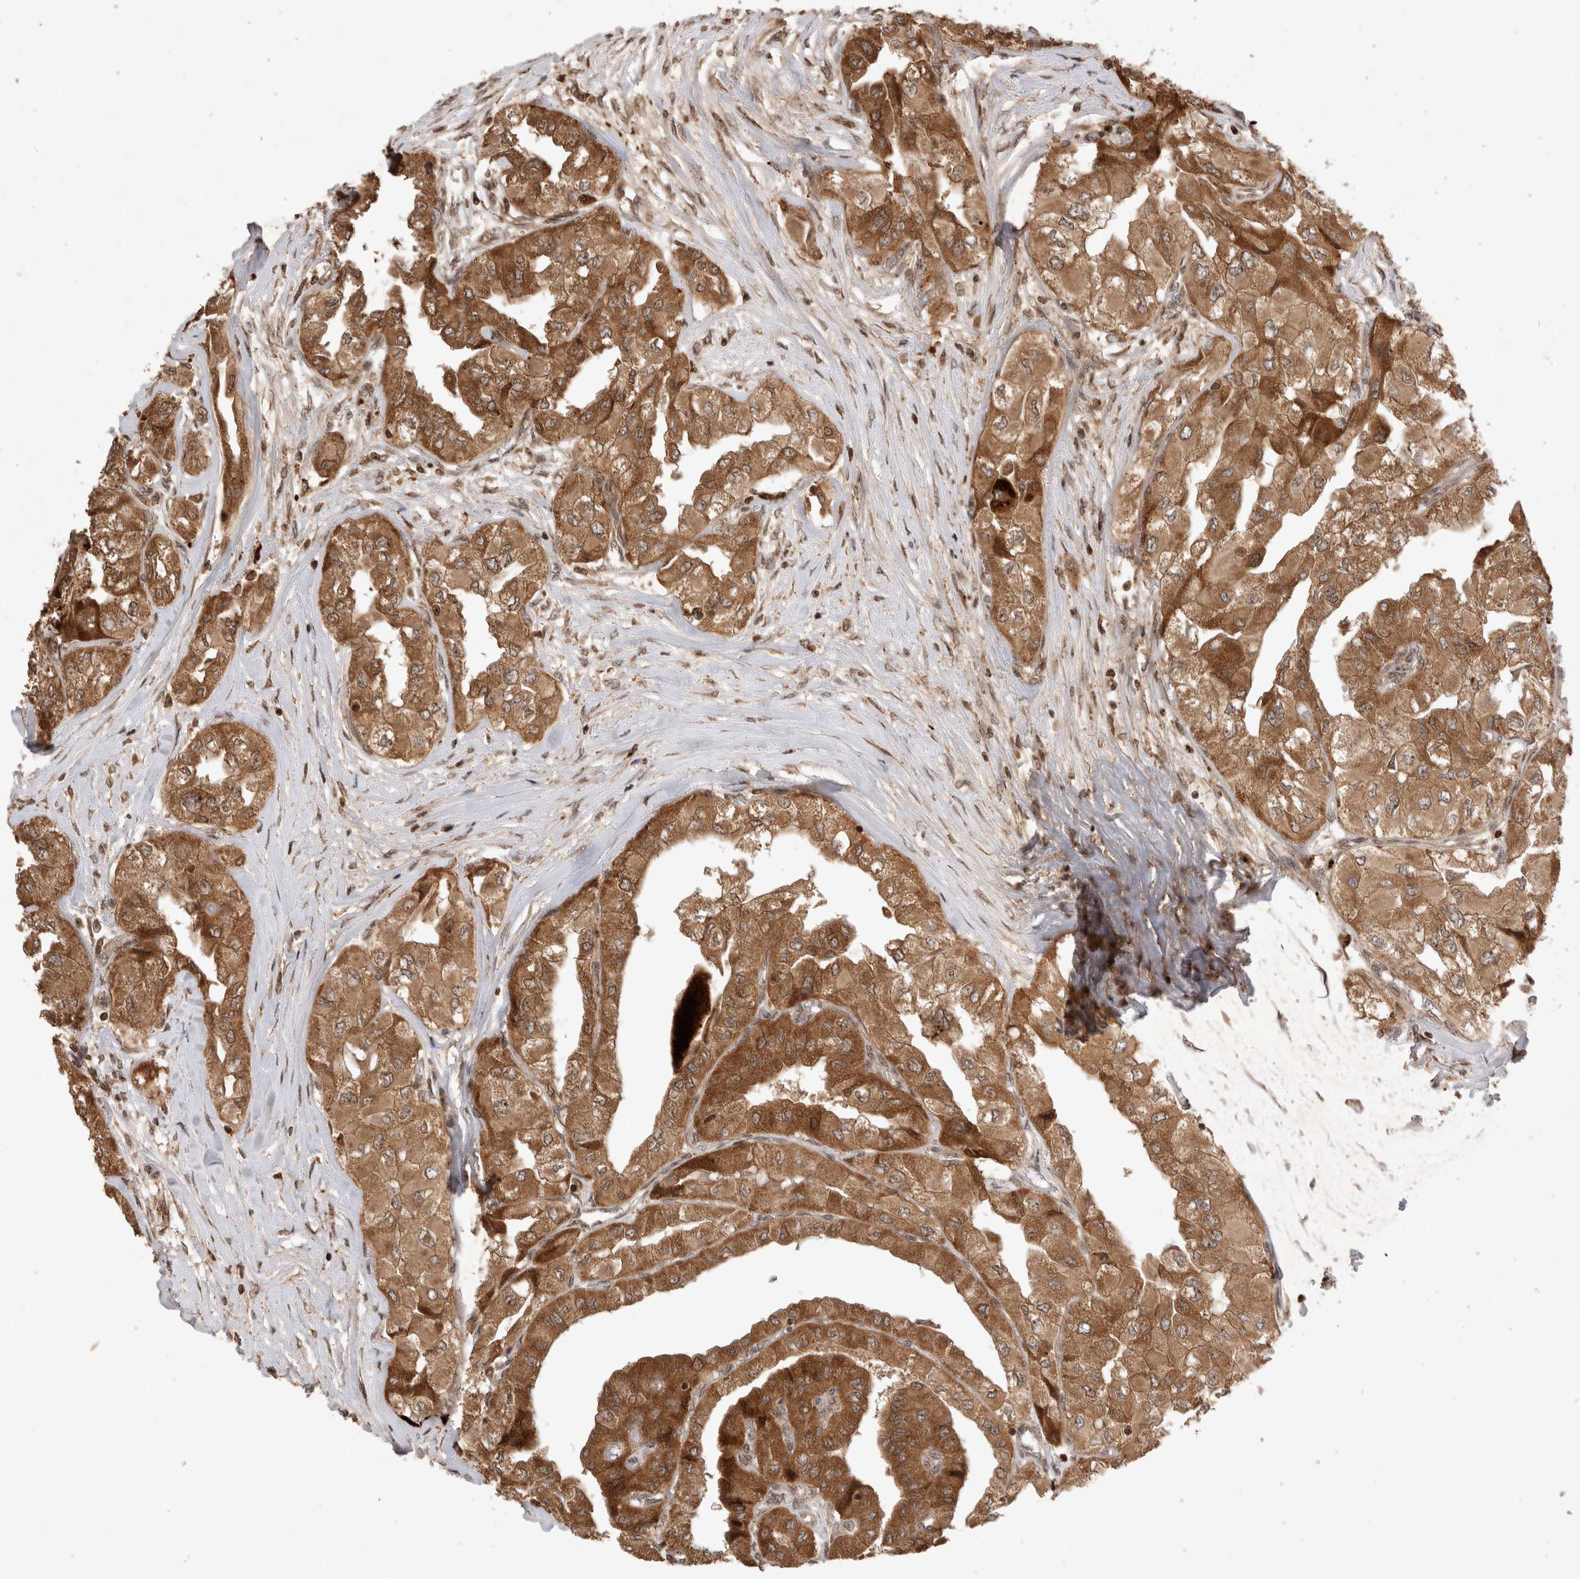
{"staining": {"intensity": "moderate", "quantity": ">75%", "location": "cytoplasmic/membranous"}, "tissue": "thyroid cancer", "cell_type": "Tumor cells", "image_type": "cancer", "snomed": [{"axis": "morphology", "description": "Papillary adenocarcinoma, NOS"}, {"axis": "topography", "description": "Thyroid gland"}], "caption": "IHC of thyroid cancer shows medium levels of moderate cytoplasmic/membranous expression in about >75% of tumor cells.", "gene": "FAM221A", "patient": {"sex": "female", "age": 59}}